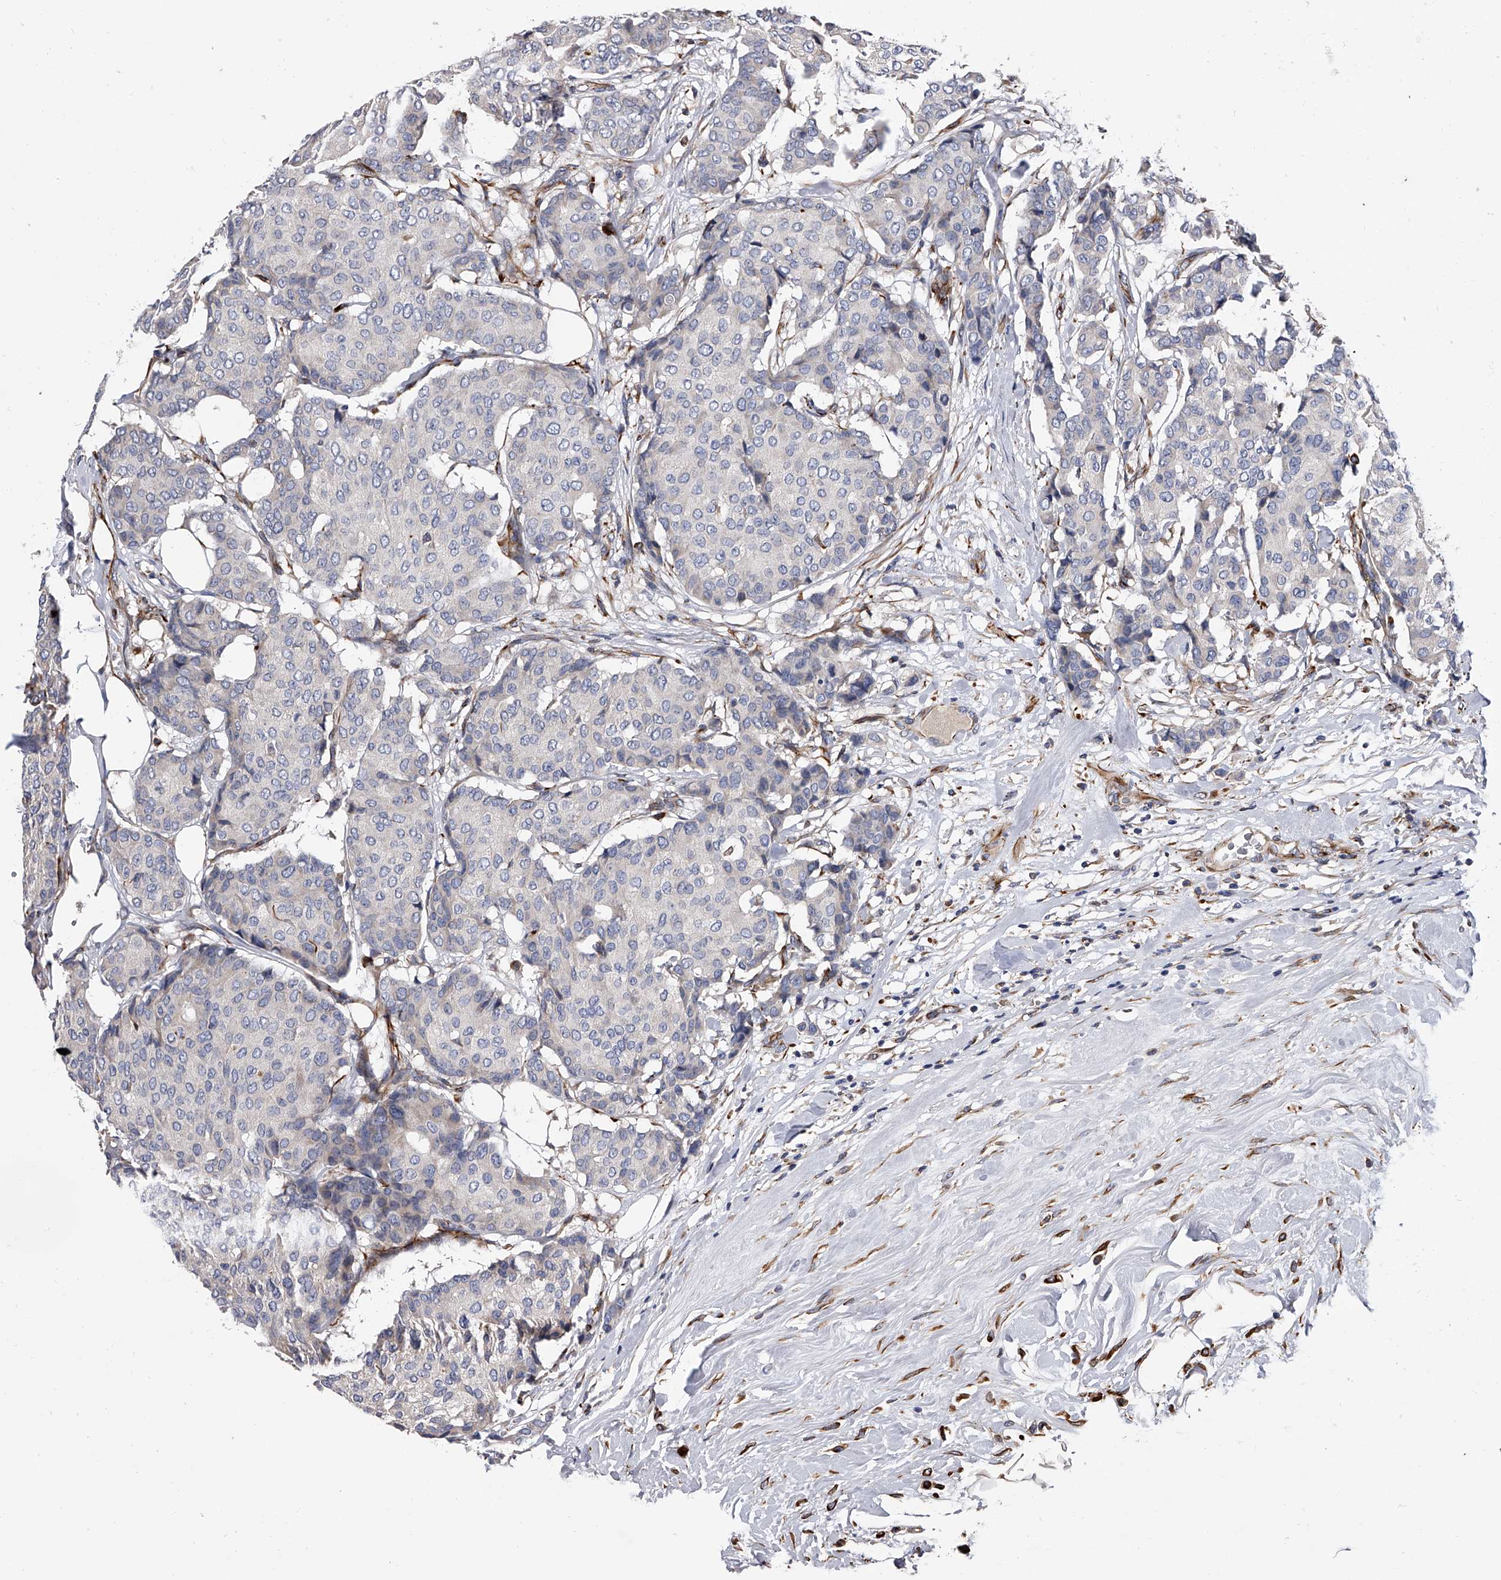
{"staining": {"intensity": "negative", "quantity": "none", "location": "none"}, "tissue": "breast cancer", "cell_type": "Tumor cells", "image_type": "cancer", "snomed": [{"axis": "morphology", "description": "Duct carcinoma"}, {"axis": "topography", "description": "Breast"}], "caption": "High magnification brightfield microscopy of breast cancer stained with DAB (3,3'-diaminobenzidine) (brown) and counterstained with hematoxylin (blue): tumor cells show no significant positivity. (DAB immunohistochemistry with hematoxylin counter stain).", "gene": "EFCAB7", "patient": {"sex": "female", "age": 75}}